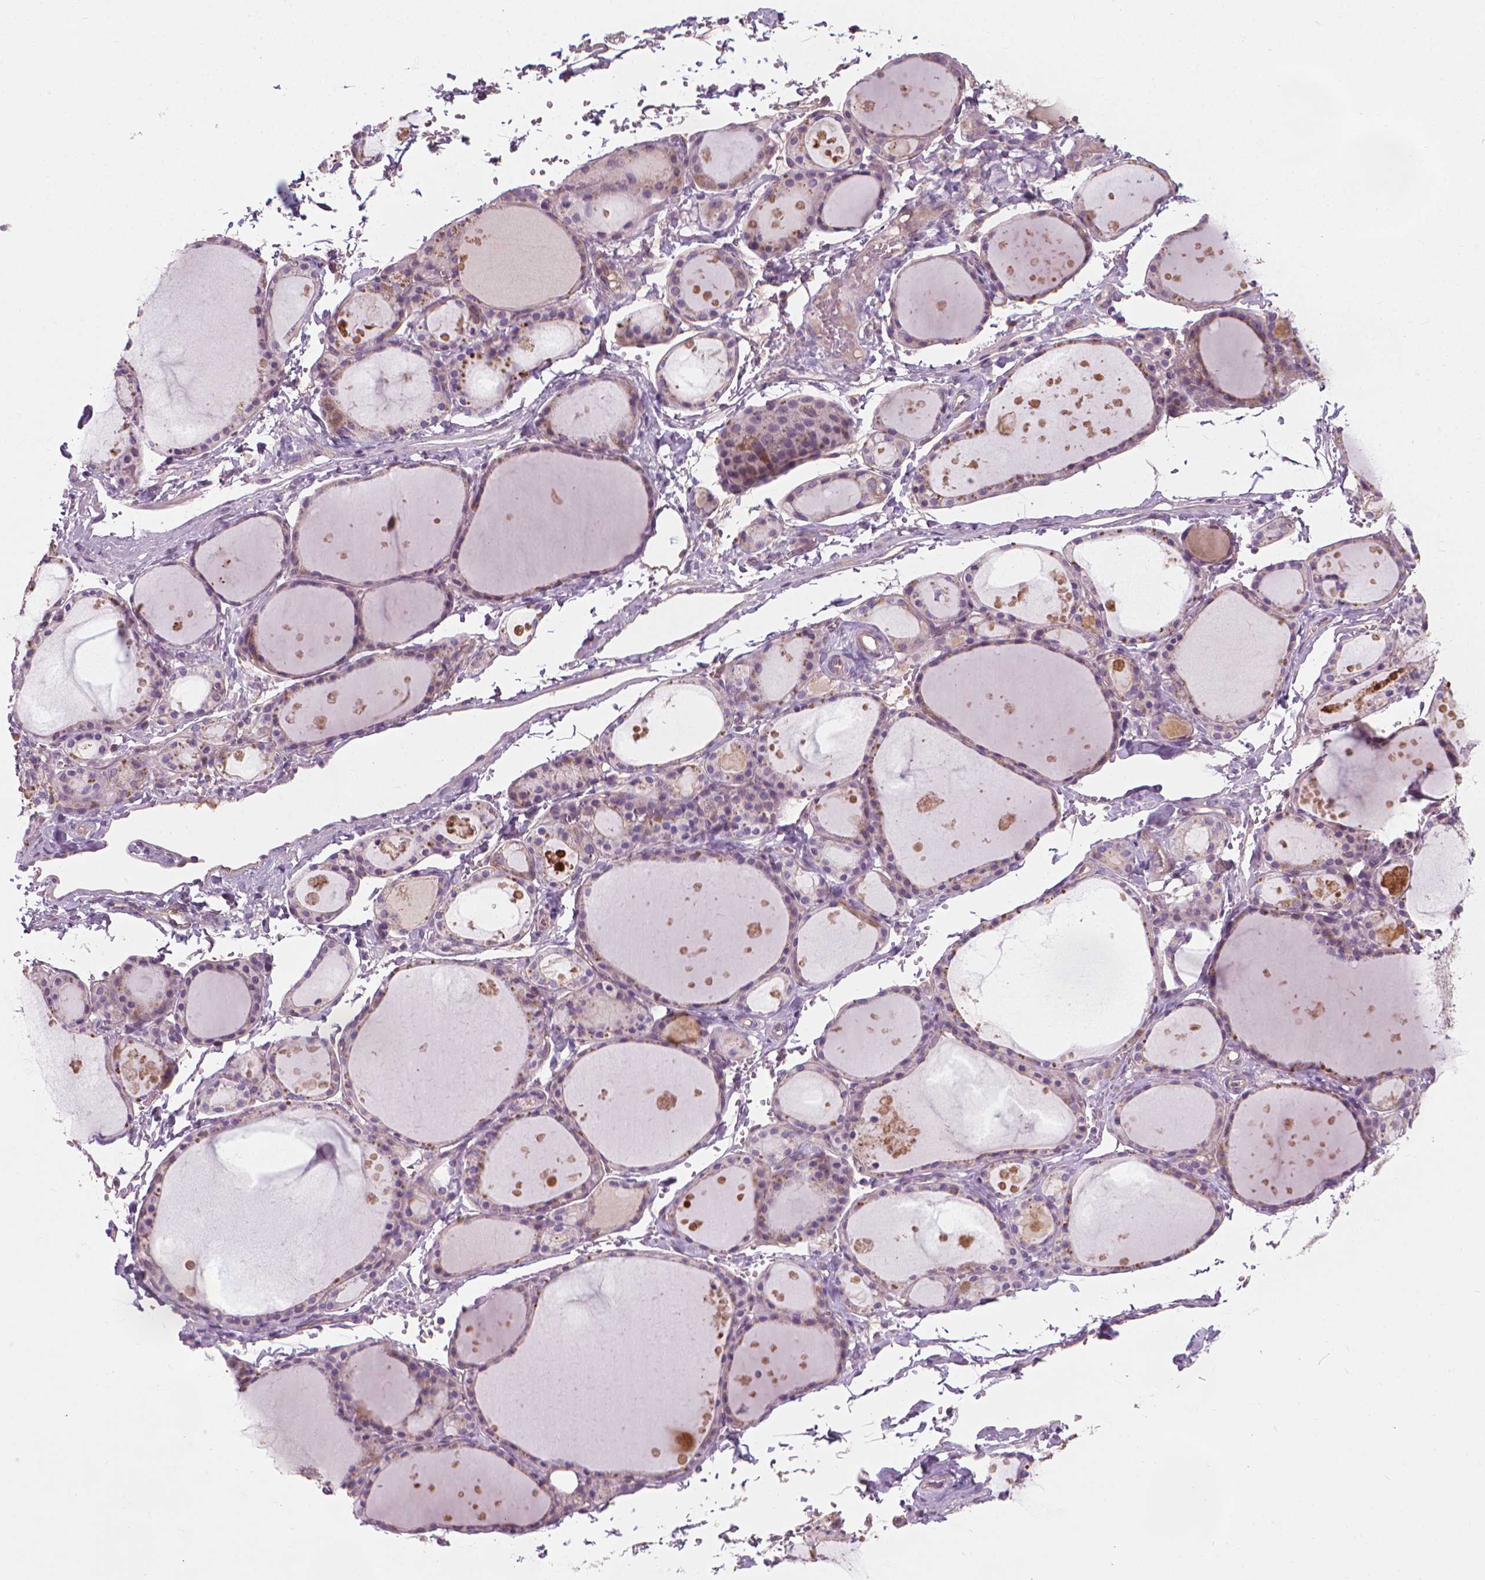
{"staining": {"intensity": "weak", "quantity": "<25%", "location": "cytoplasmic/membranous"}, "tissue": "thyroid gland", "cell_type": "Glandular cells", "image_type": "normal", "snomed": [{"axis": "morphology", "description": "Normal tissue, NOS"}, {"axis": "topography", "description": "Thyroid gland"}], "caption": "IHC of benign thyroid gland reveals no staining in glandular cells.", "gene": "RIIAD1", "patient": {"sex": "male", "age": 68}}